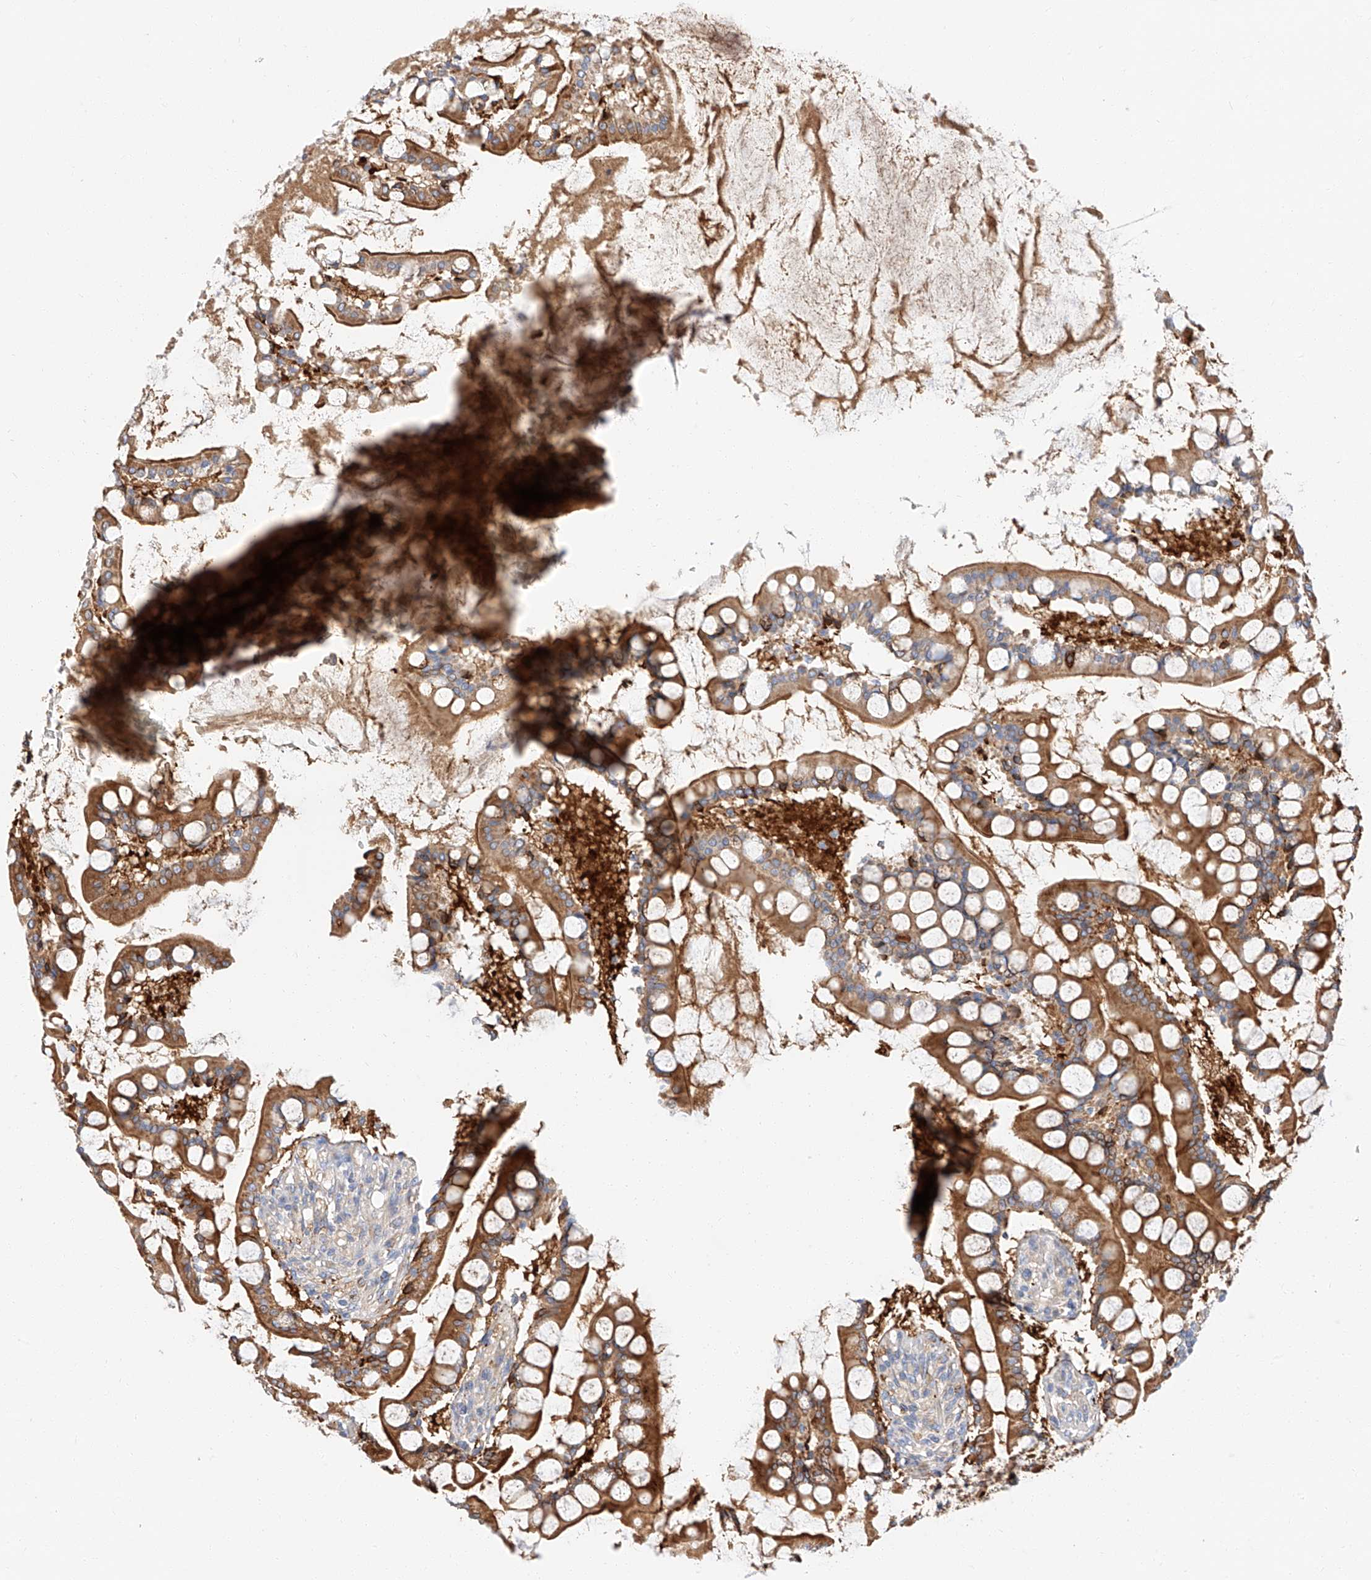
{"staining": {"intensity": "strong", "quantity": ">75%", "location": "cytoplasmic/membranous"}, "tissue": "small intestine", "cell_type": "Glandular cells", "image_type": "normal", "snomed": [{"axis": "morphology", "description": "Normal tissue, NOS"}, {"axis": "topography", "description": "Small intestine"}], "caption": "Brown immunohistochemical staining in benign human small intestine demonstrates strong cytoplasmic/membranous expression in about >75% of glandular cells. The staining was performed using DAB (3,3'-diaminobenzidine) to visualize the protein expression in brown, while the nuclei were stained in blue with hematoxylin (Magnification: 20x).", "gene": "GLMN", "patient": {"sex": "male", "age": 52}}